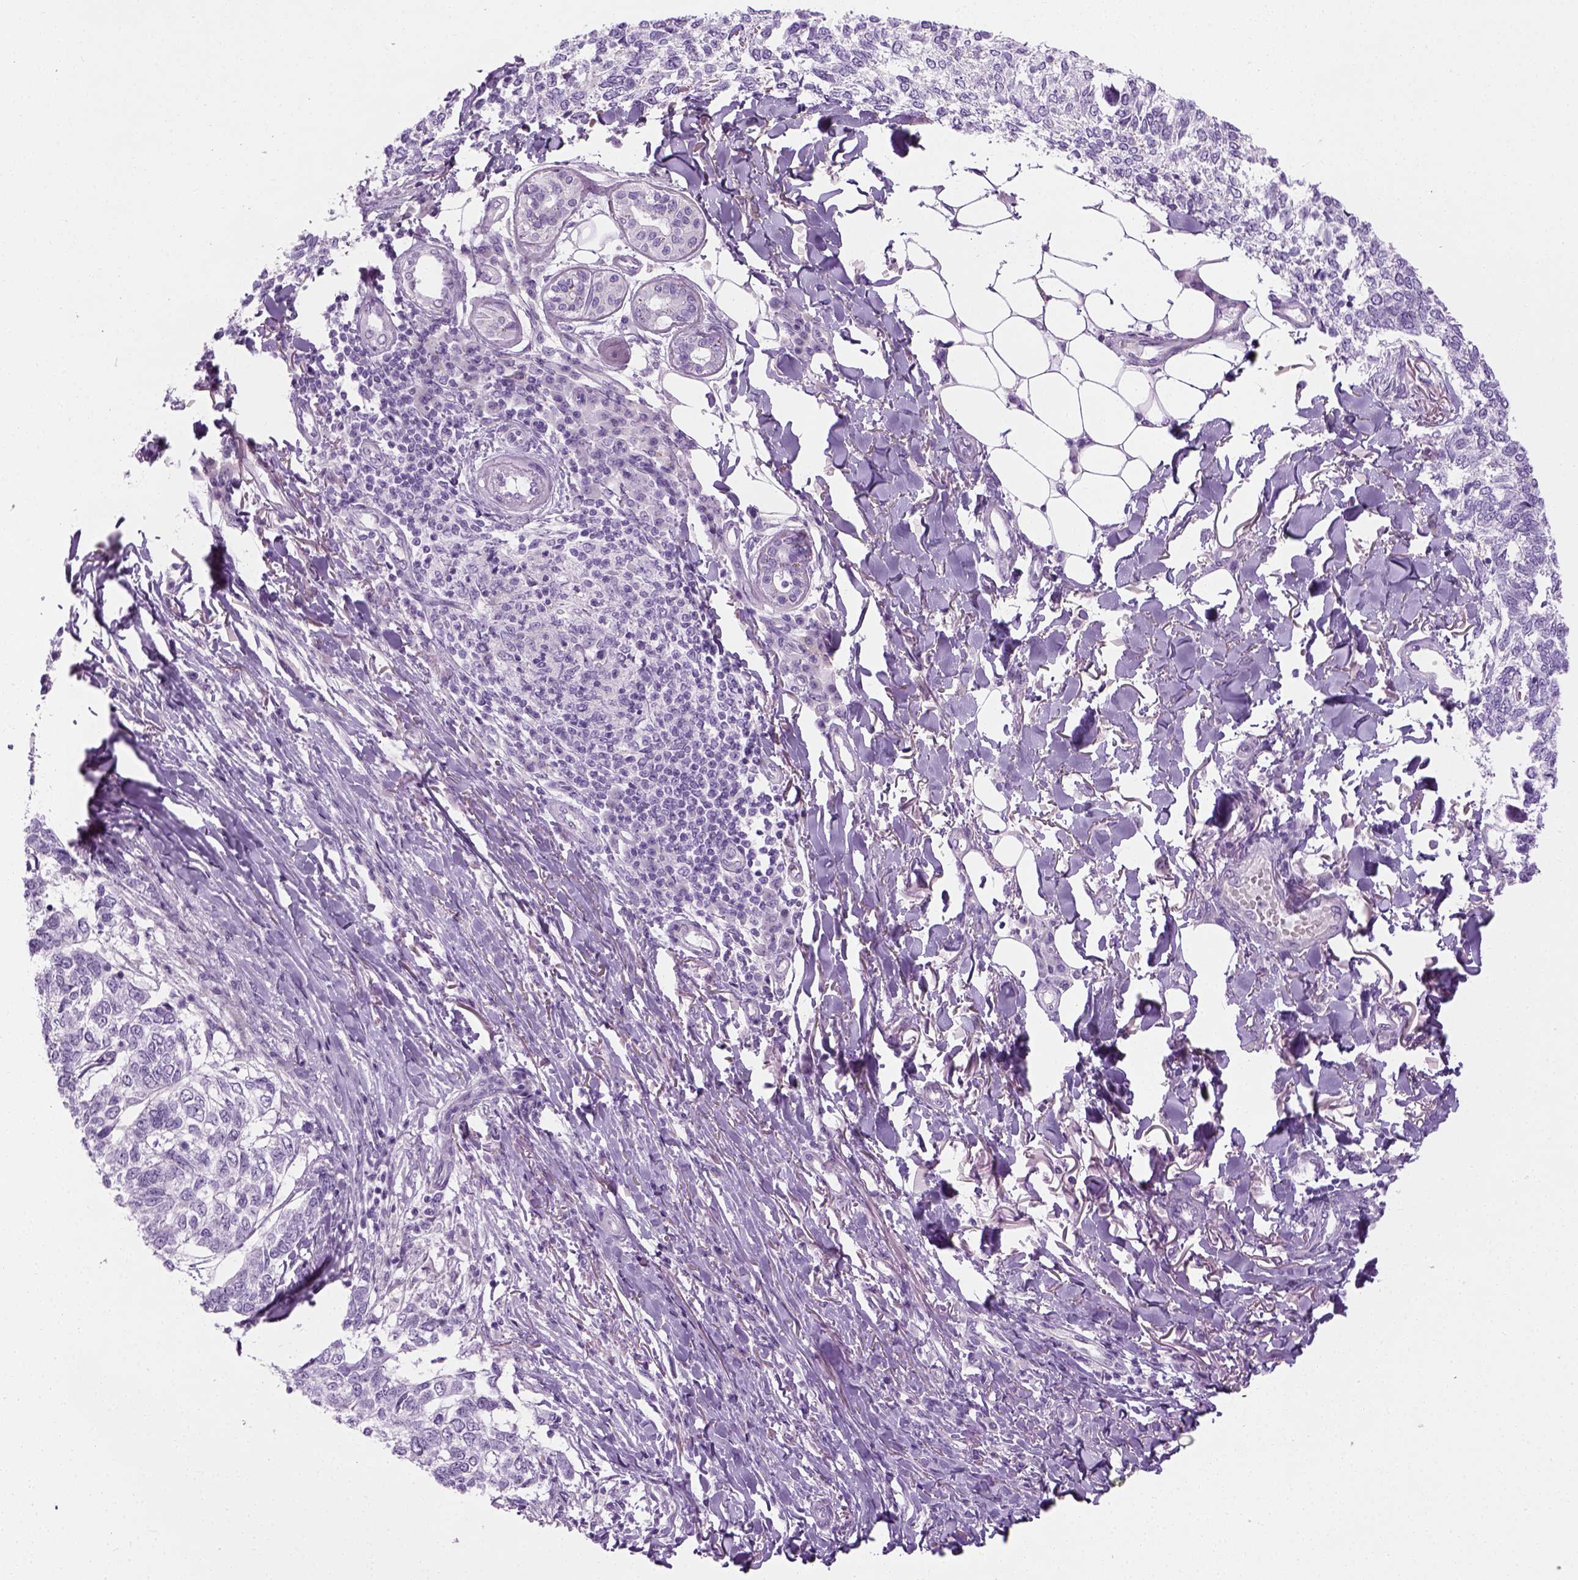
{"staining": {"intensity": "negative", "quantity": "none", "location": "none"}, "tissue": "skin cancer", "cell_type": "Tumor cells", "image_type": "cancer", "snomed": [{"axis": "morphology", "description": "Basal cell carcinoma"}, {"axis": "topography", "description": "Skin"}], "caption": "Skin cancer (basal cell carcinoma) was stained to show a protein in brown. There is no significant expression in tumor cells.", "gene": "CIBAR2", "patient": {"sex": "female", "age": 65}}